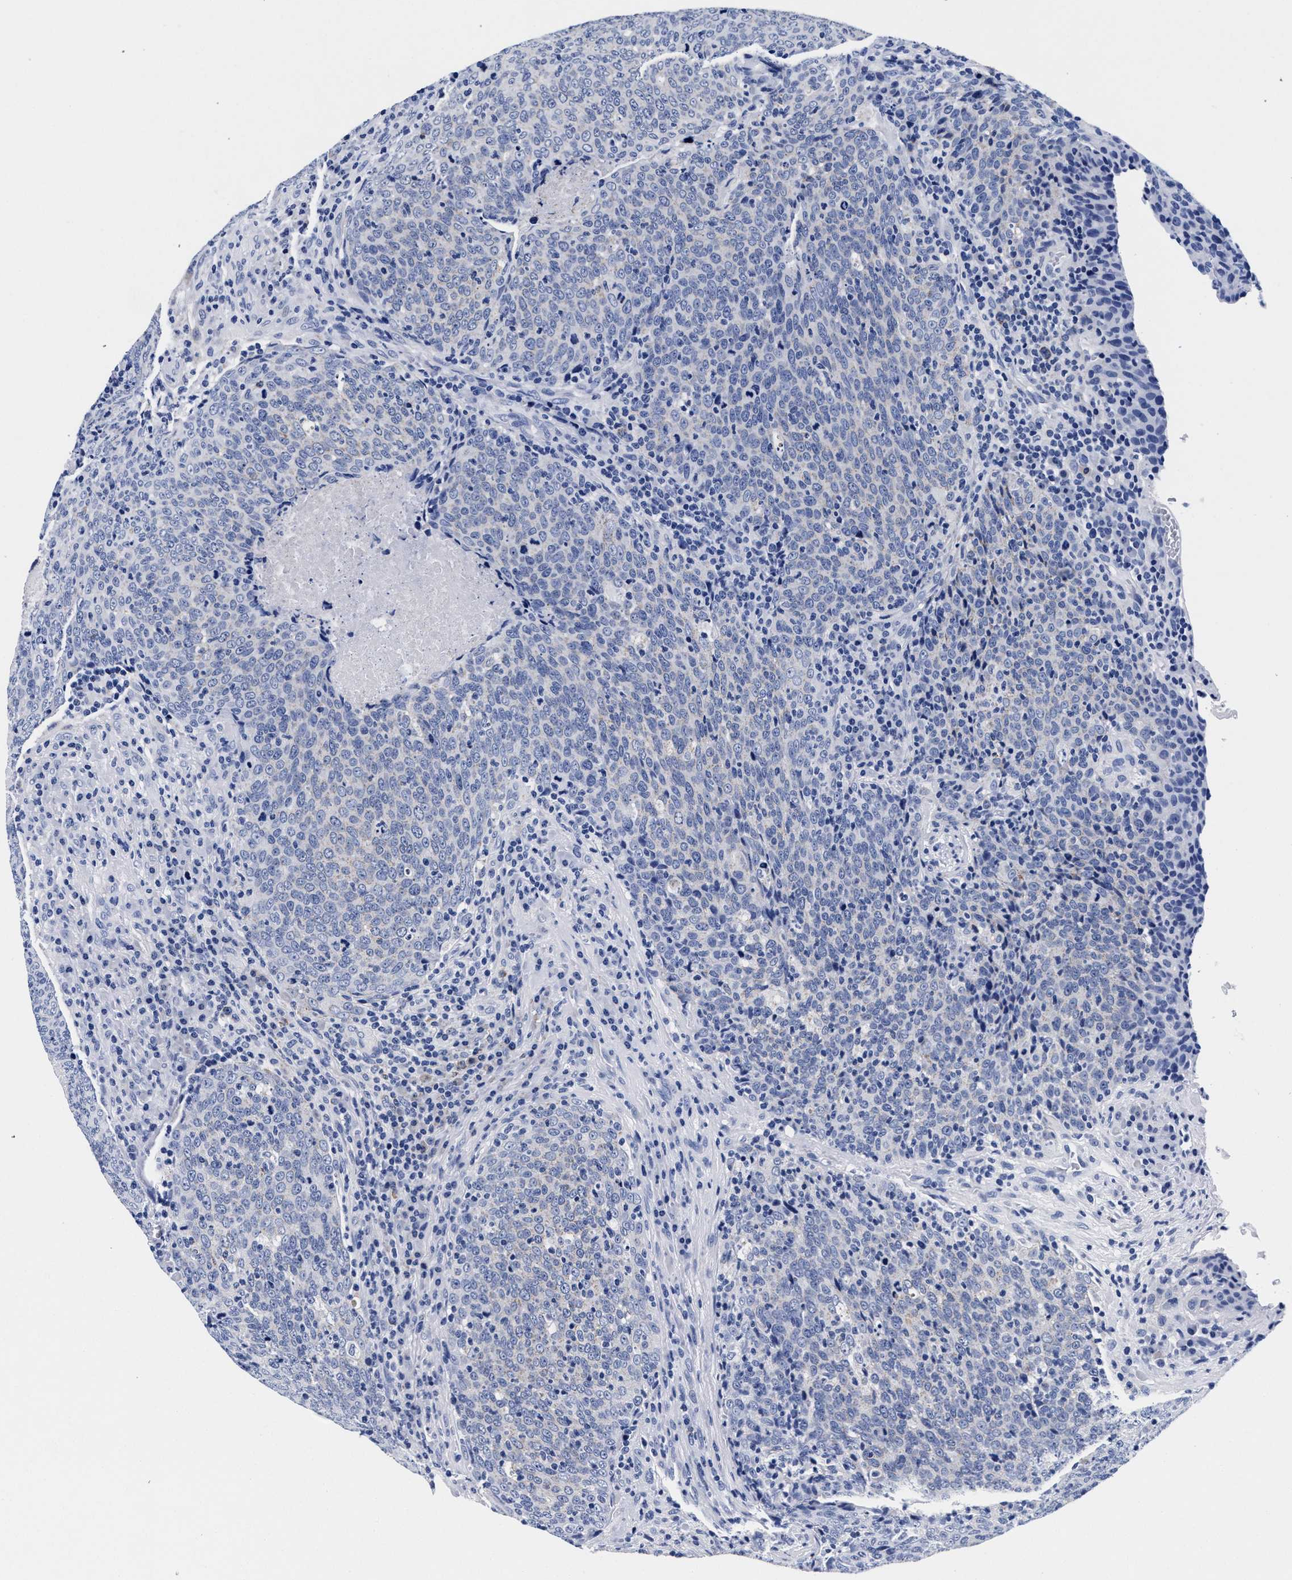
{"staining": {"intensity": "negative", "quantity": "none", "location": "none"}, "tissue": "head and neck cancer", "cell_type": "Tumor cells", "image_type": "cancer", "snomed": [{"axis": "morphology", "description": "Squamous cell carcinoma, NOS"}, {"axis": "morphology", "description": "Squamous cell carcinoma, metastatic, NOS"}, {"axis": "topography", "description": "Lymph node"}, {"axis": "topography", "description": "Head-Neck"}], "caption": "Immunohistochemistry micrograph of head and neck squamous cell carcinoma stained for a protein (brown), which exhibits no positivity in tumor cells.", "gene": "RAB3B", "patient": {"sex": "male", "age": 62}}